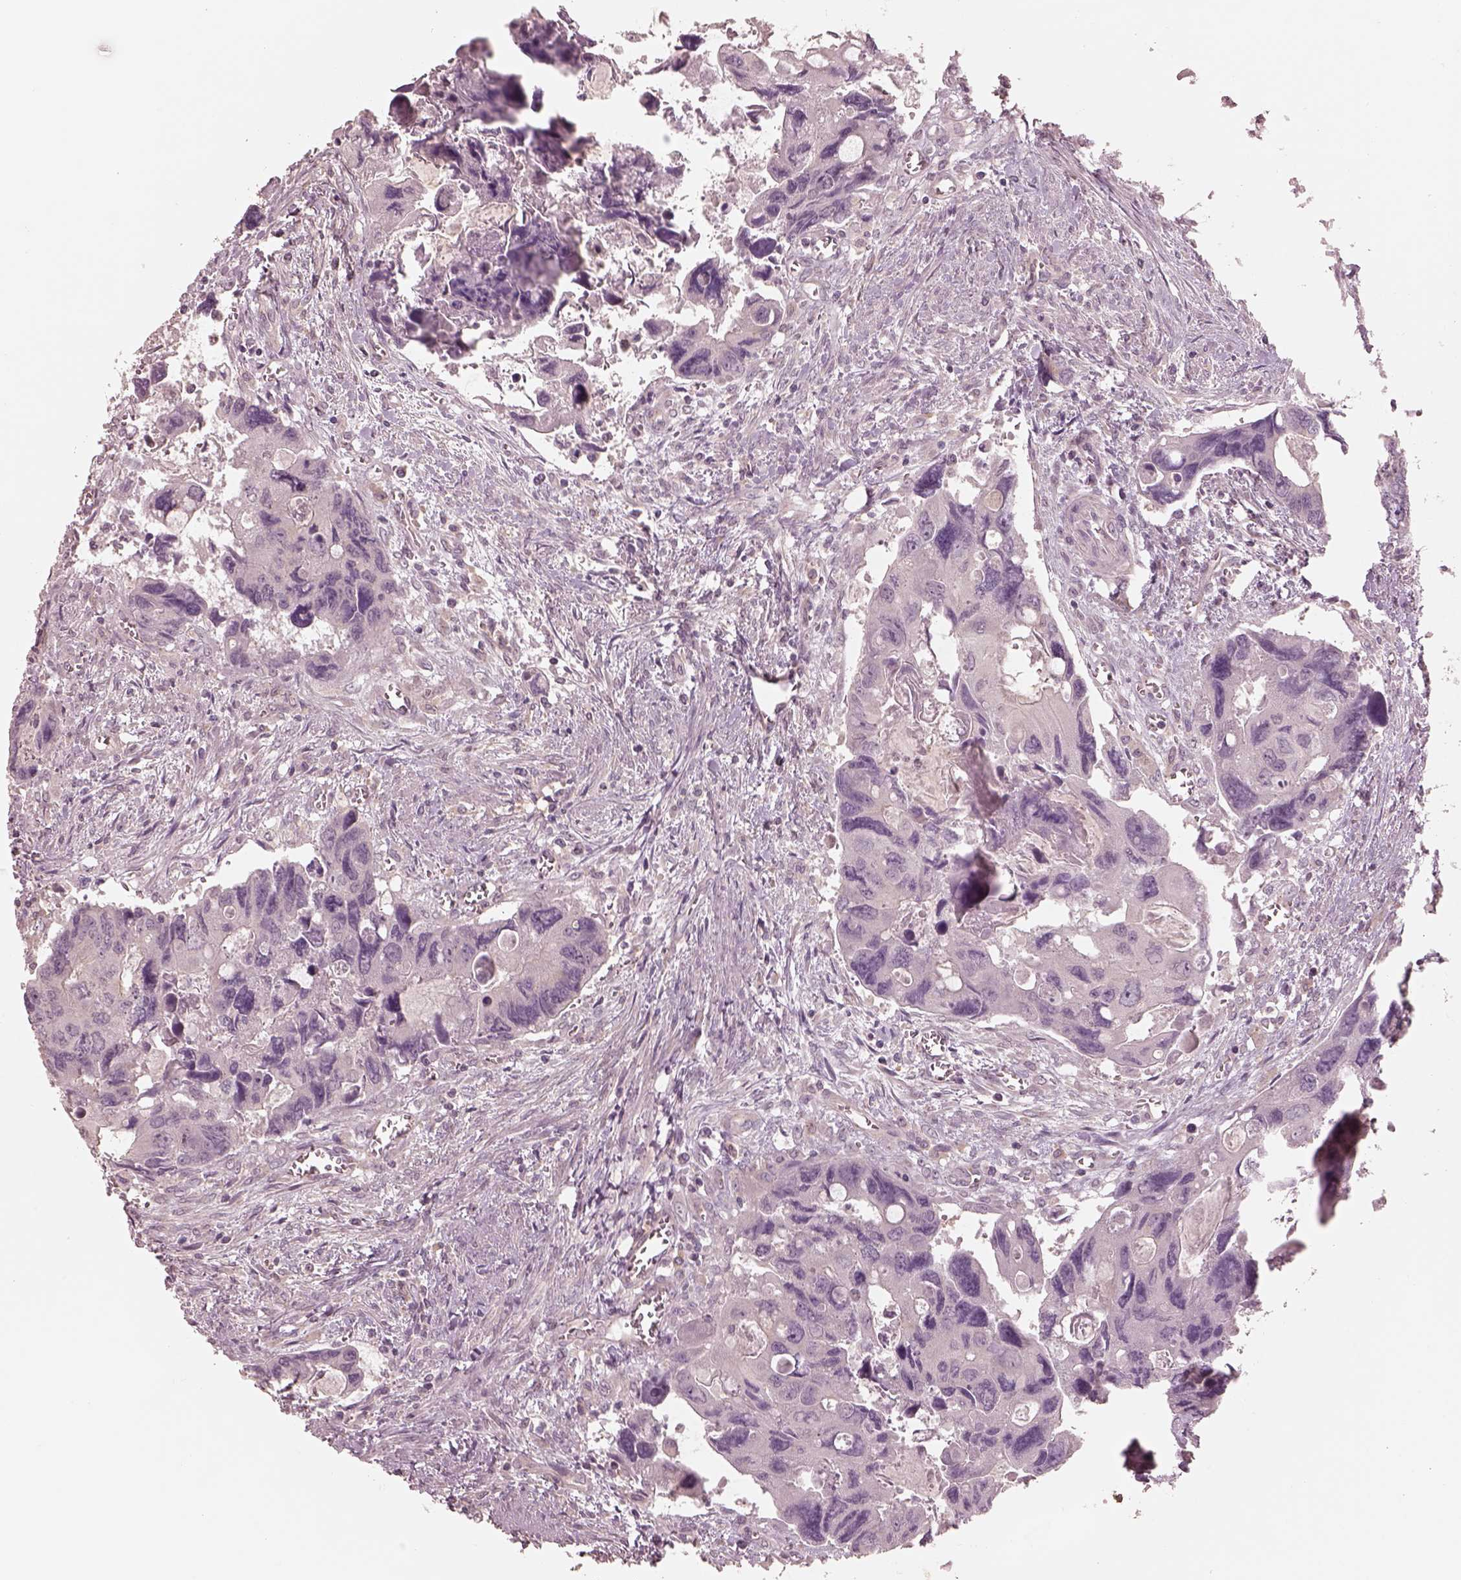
{"staining": {"intensity": "negative", "quantity": "none", "location": "none"}, "tissue": "colorectal cancer", "cell_type": "Tumor cells", "image_type": "cancer", "snomed": [{"axis": "morphology", "description": "Adenocarcinoma, NOS"}, {"axis": "topography", "description": "Rectum"}], "caption": "High magnification brightfield microscopy of adenocarcinoma (colorectal) stained with DAB (3,3'-diaminobenzidine) (brown) and counterstained with hematoxylin (blue): tumor cells show no significant positivity.", "gene": "PRKACG", "patient": {"sex": "male", "age": 62}}